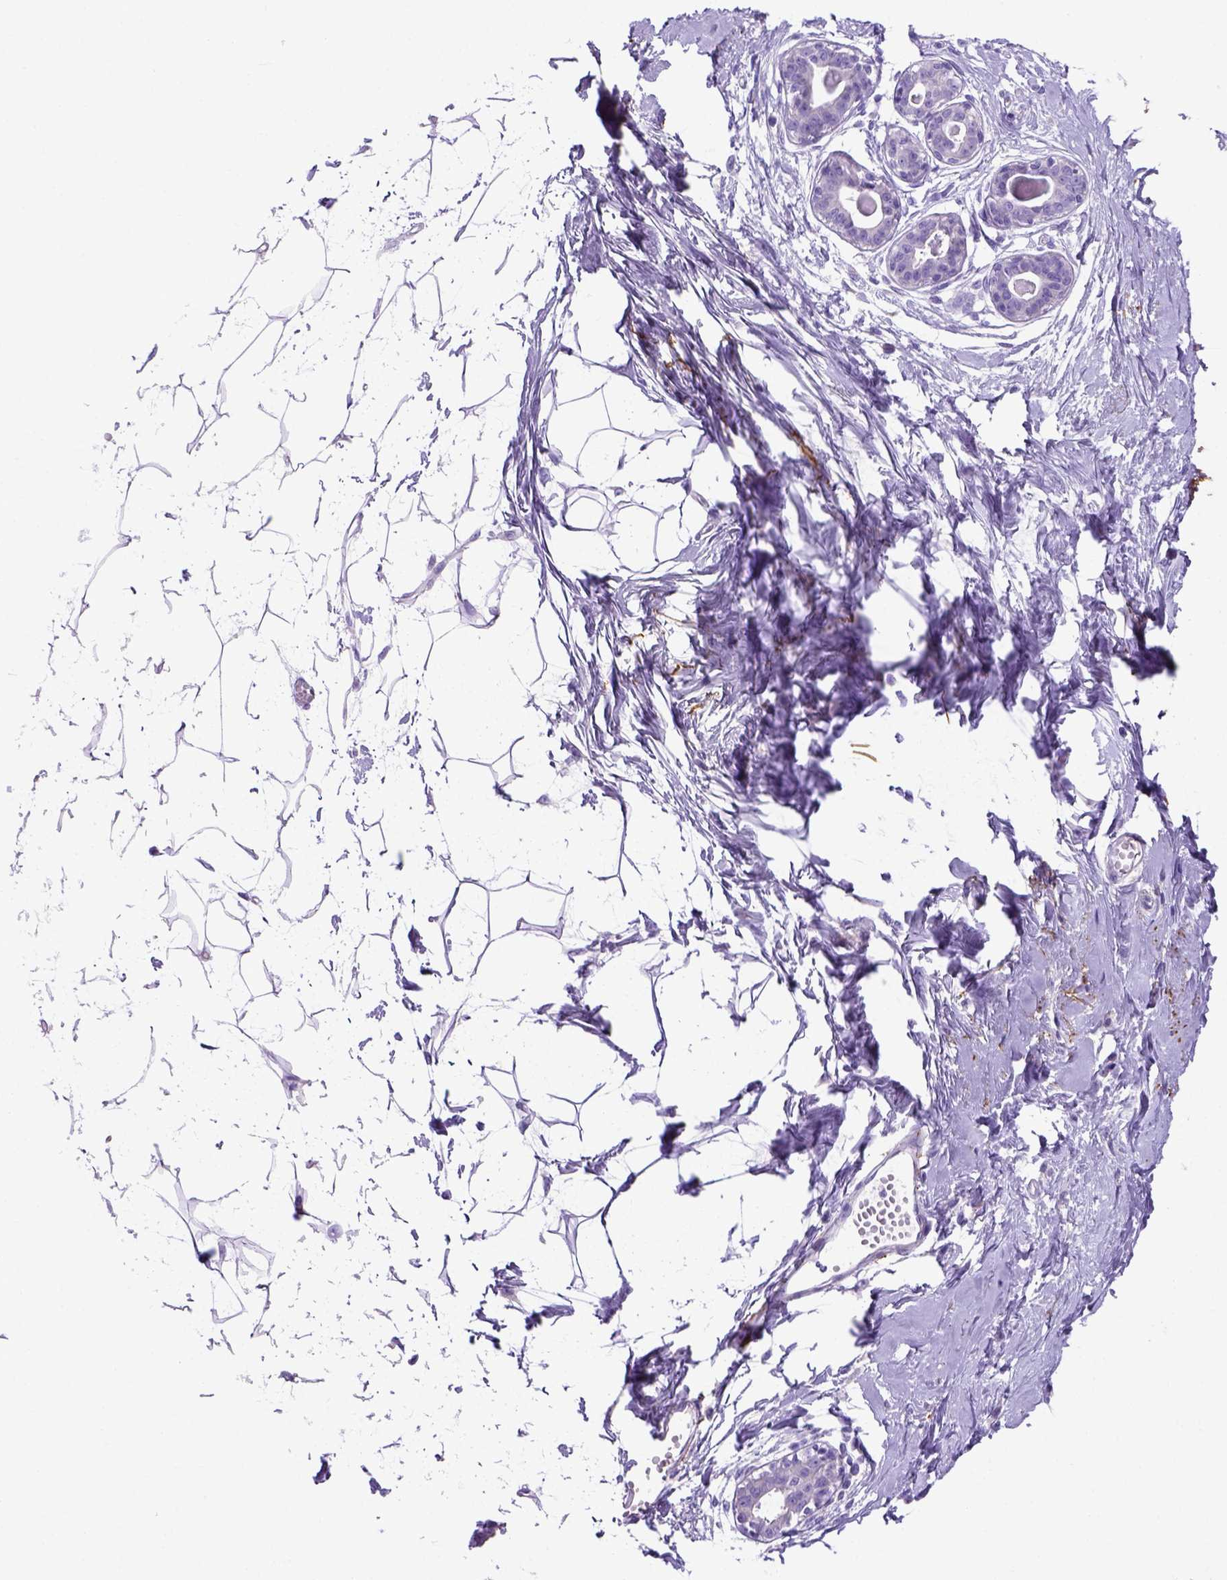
{"staining": {"intensity": "negative", "quantity": "none", "location": "none"}, "tissue": "breast", "cell_type": "Adipocytes", "image_type": "normal", "snomed": [{"axis": "morphology", "description": "Normal tissue, NOS"}, {"axis": "topography", "description": "Breast"}], "caption": "DAB (3,3'-diaminobenzidine) immunohistochemical staining of normal human breast exhibits no significant staining in adipocytes.", "gene": "SIRPD", "patient": {"sex": "female", "age": 45}}